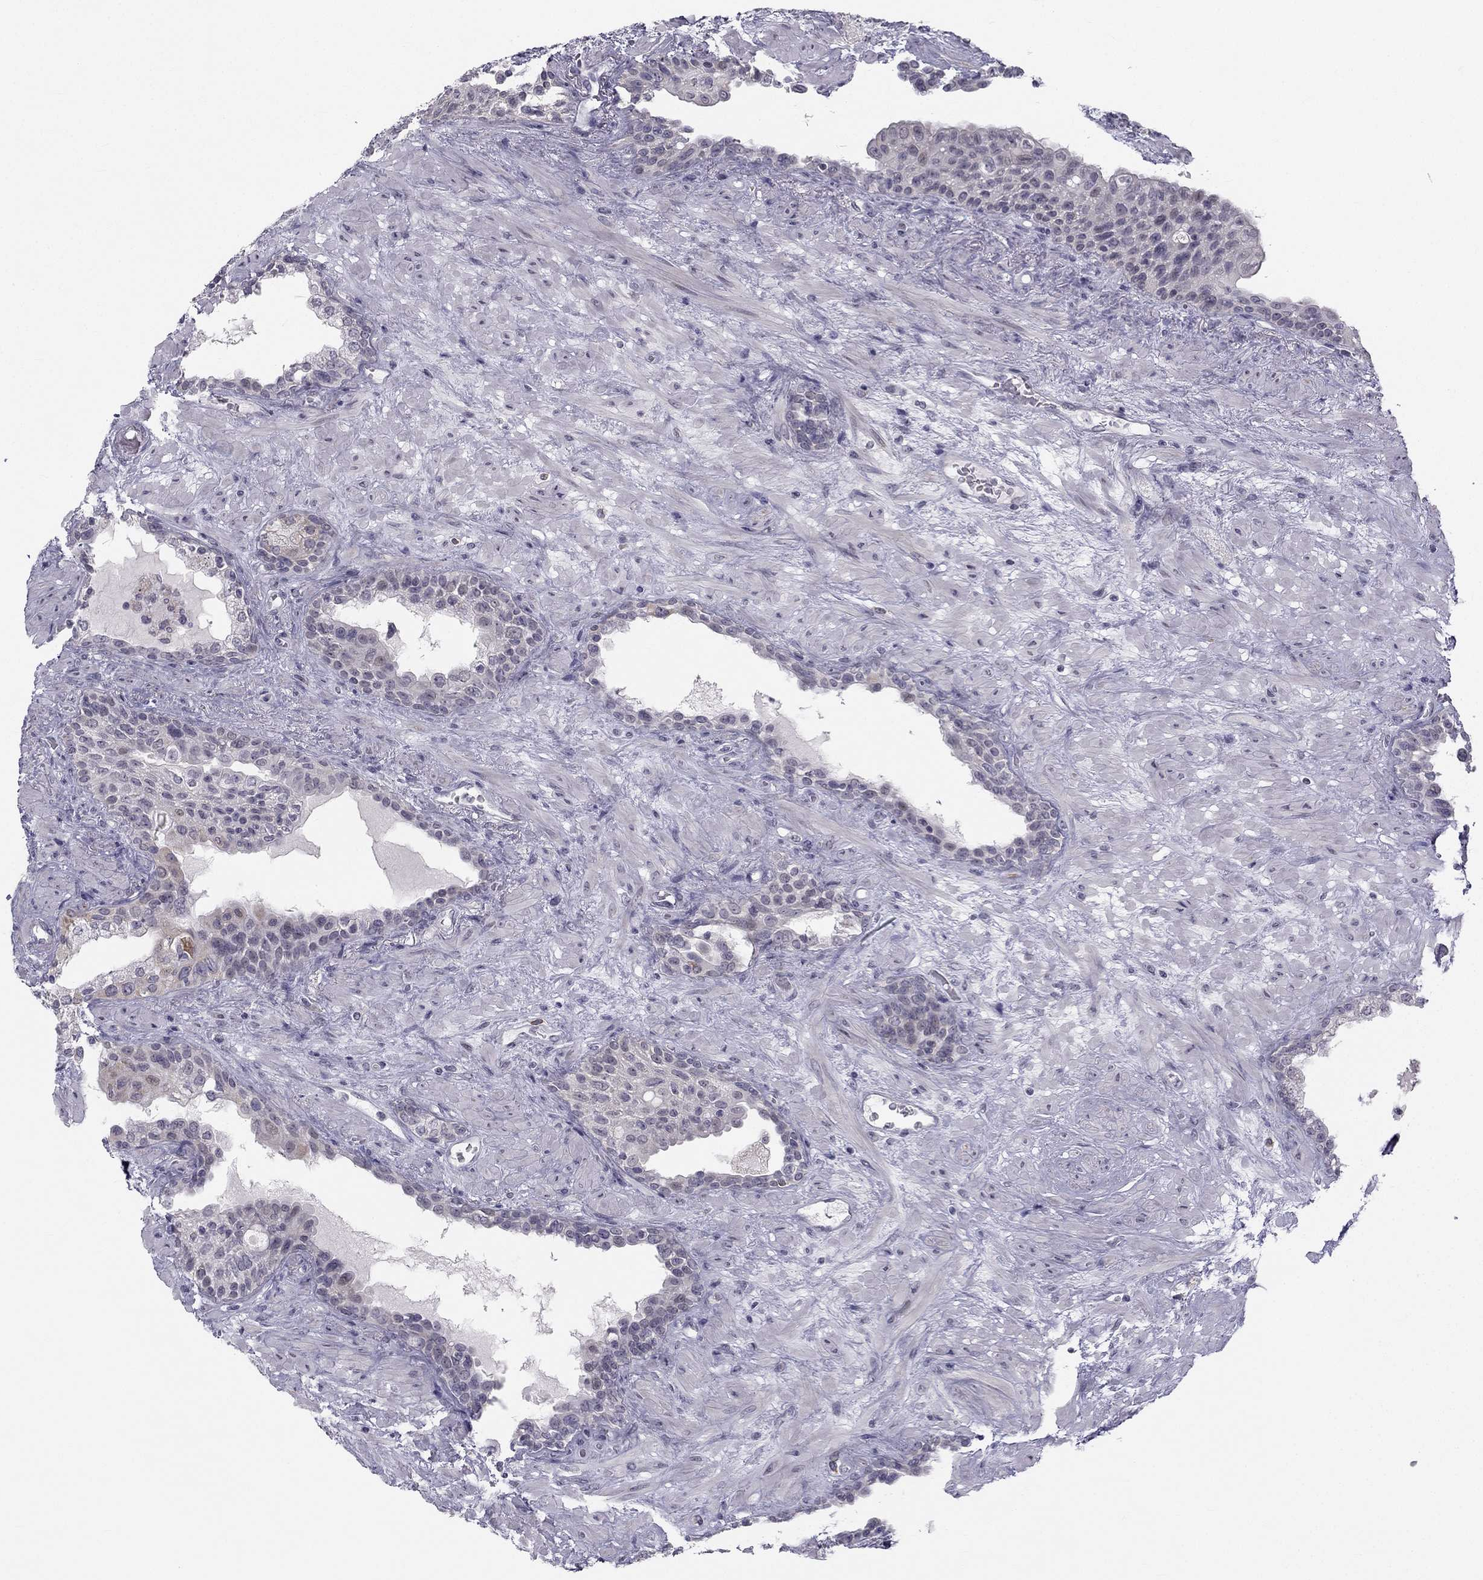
{"staining": {"intensity": "negative", "quantity": "none", "location": "none"}, "tissue": "prostate", "cell_type": "Glandular cells", "image_type": "normal", "snomed": [{"axis": "morphology", "description": "Normal tissue, NOS"}, {"axis": "topography", "description": "Prostate"}], "caption": "The photomicrograph exhibits no significant staining in glandular cells of prostate. (DAB immunohistochemistry visualized using brightfield microscopy, high magnification).", "gene": "C5orf49", "patient": {"sex": "male", "age": 63}}